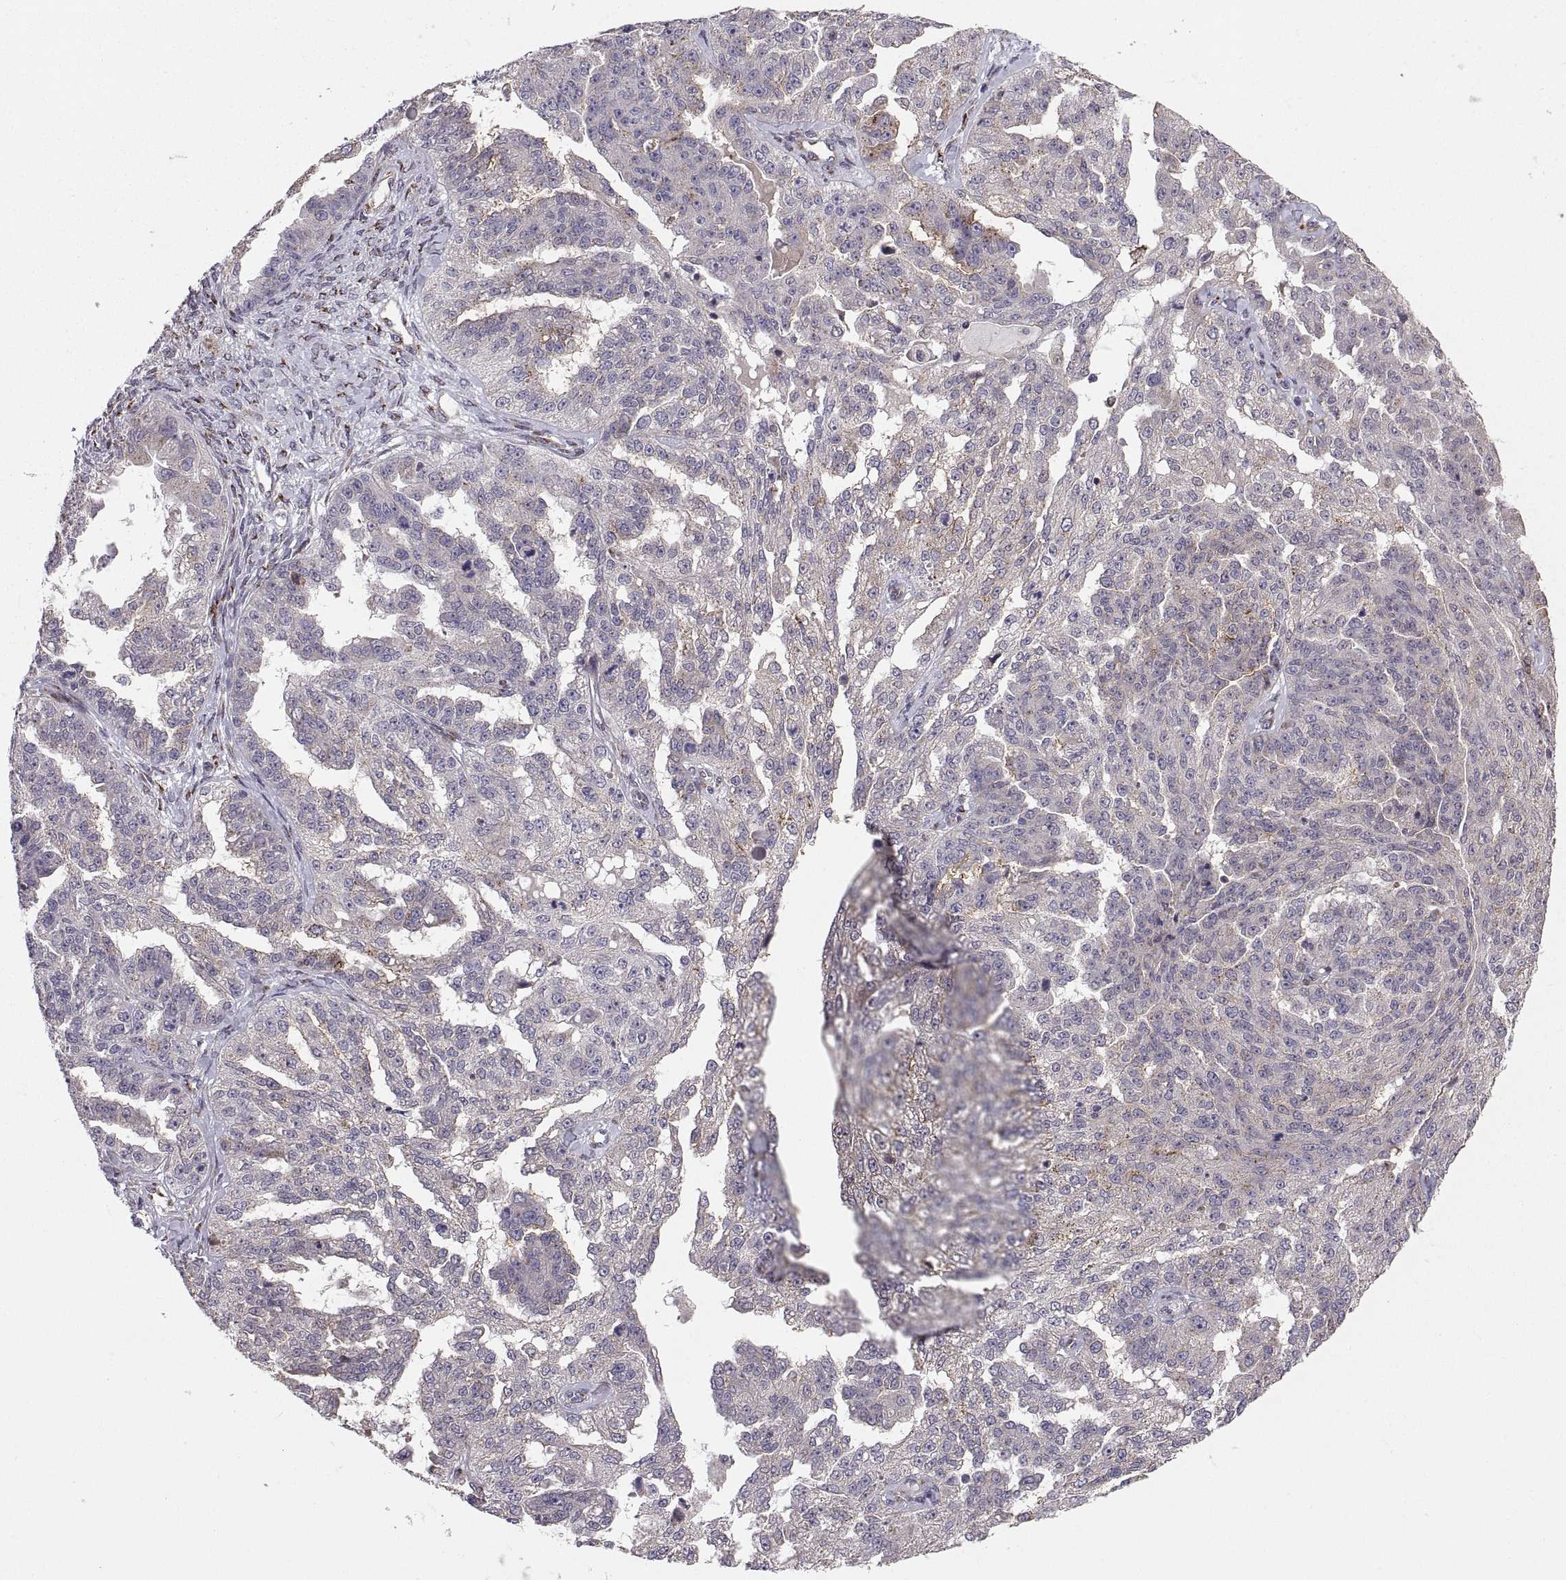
{"staining": {"intensity": "weak", "quantity": "<25%", "location": "cytoplasmic/membranous"}, "tissue": "ovarian cancer", "cell_type": "Tumor cells", "image_type": "cancer", "snomed": [{"axis": "morphology", "description": "Cystadenocarcinoma, serous, NOS"}, {"axis": "topography", "description": "Ovary"}], "caption": "The image reveals no significant positivity in tumor cells of ovarian serous cystadenocarcinoma.", "gene": "TESC", "patient": {"sex": "female", "age": 58}}